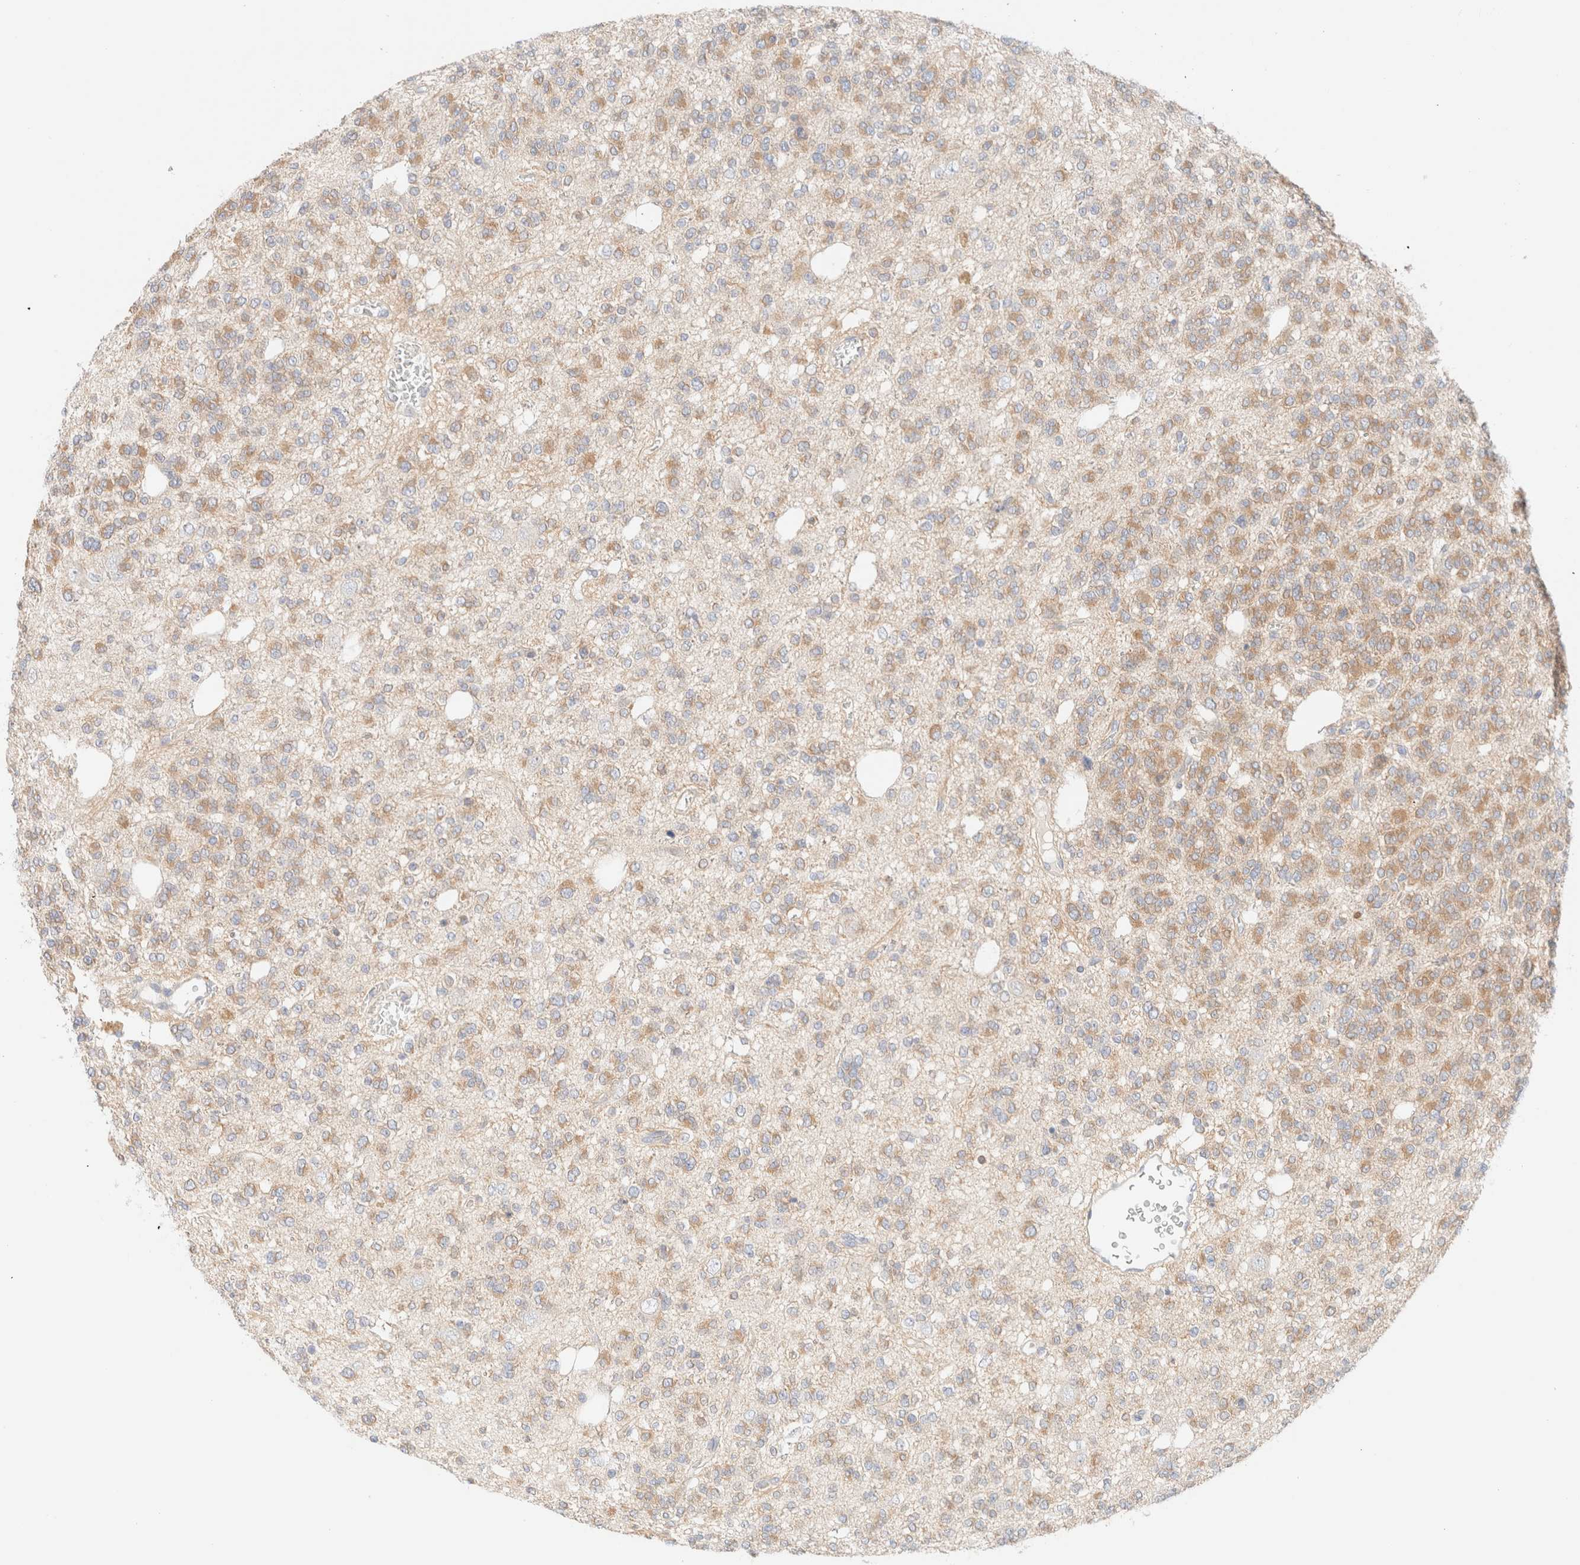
{"staining": {"intensity": "moderate", "quantity": "25%-75%", "location": "cytoplasmic/membranous"}, "tissue": "glioma", "cell_type": "Tumor cells", "image_type": "cancer", "snomed": [{"axis": "morphology", "description": "Glioma, malignant, Low grade"}, {"axis": "topography", "description": "Brain"}], "caption": "About 25%-75% of tumor cells in glioma reveal moderate cytoplasmic/membranous protein positivity as visualized by brown immunohistochemical staining.", "gene": "SARM1", "patient": {"sex": "male", "age": 38}}